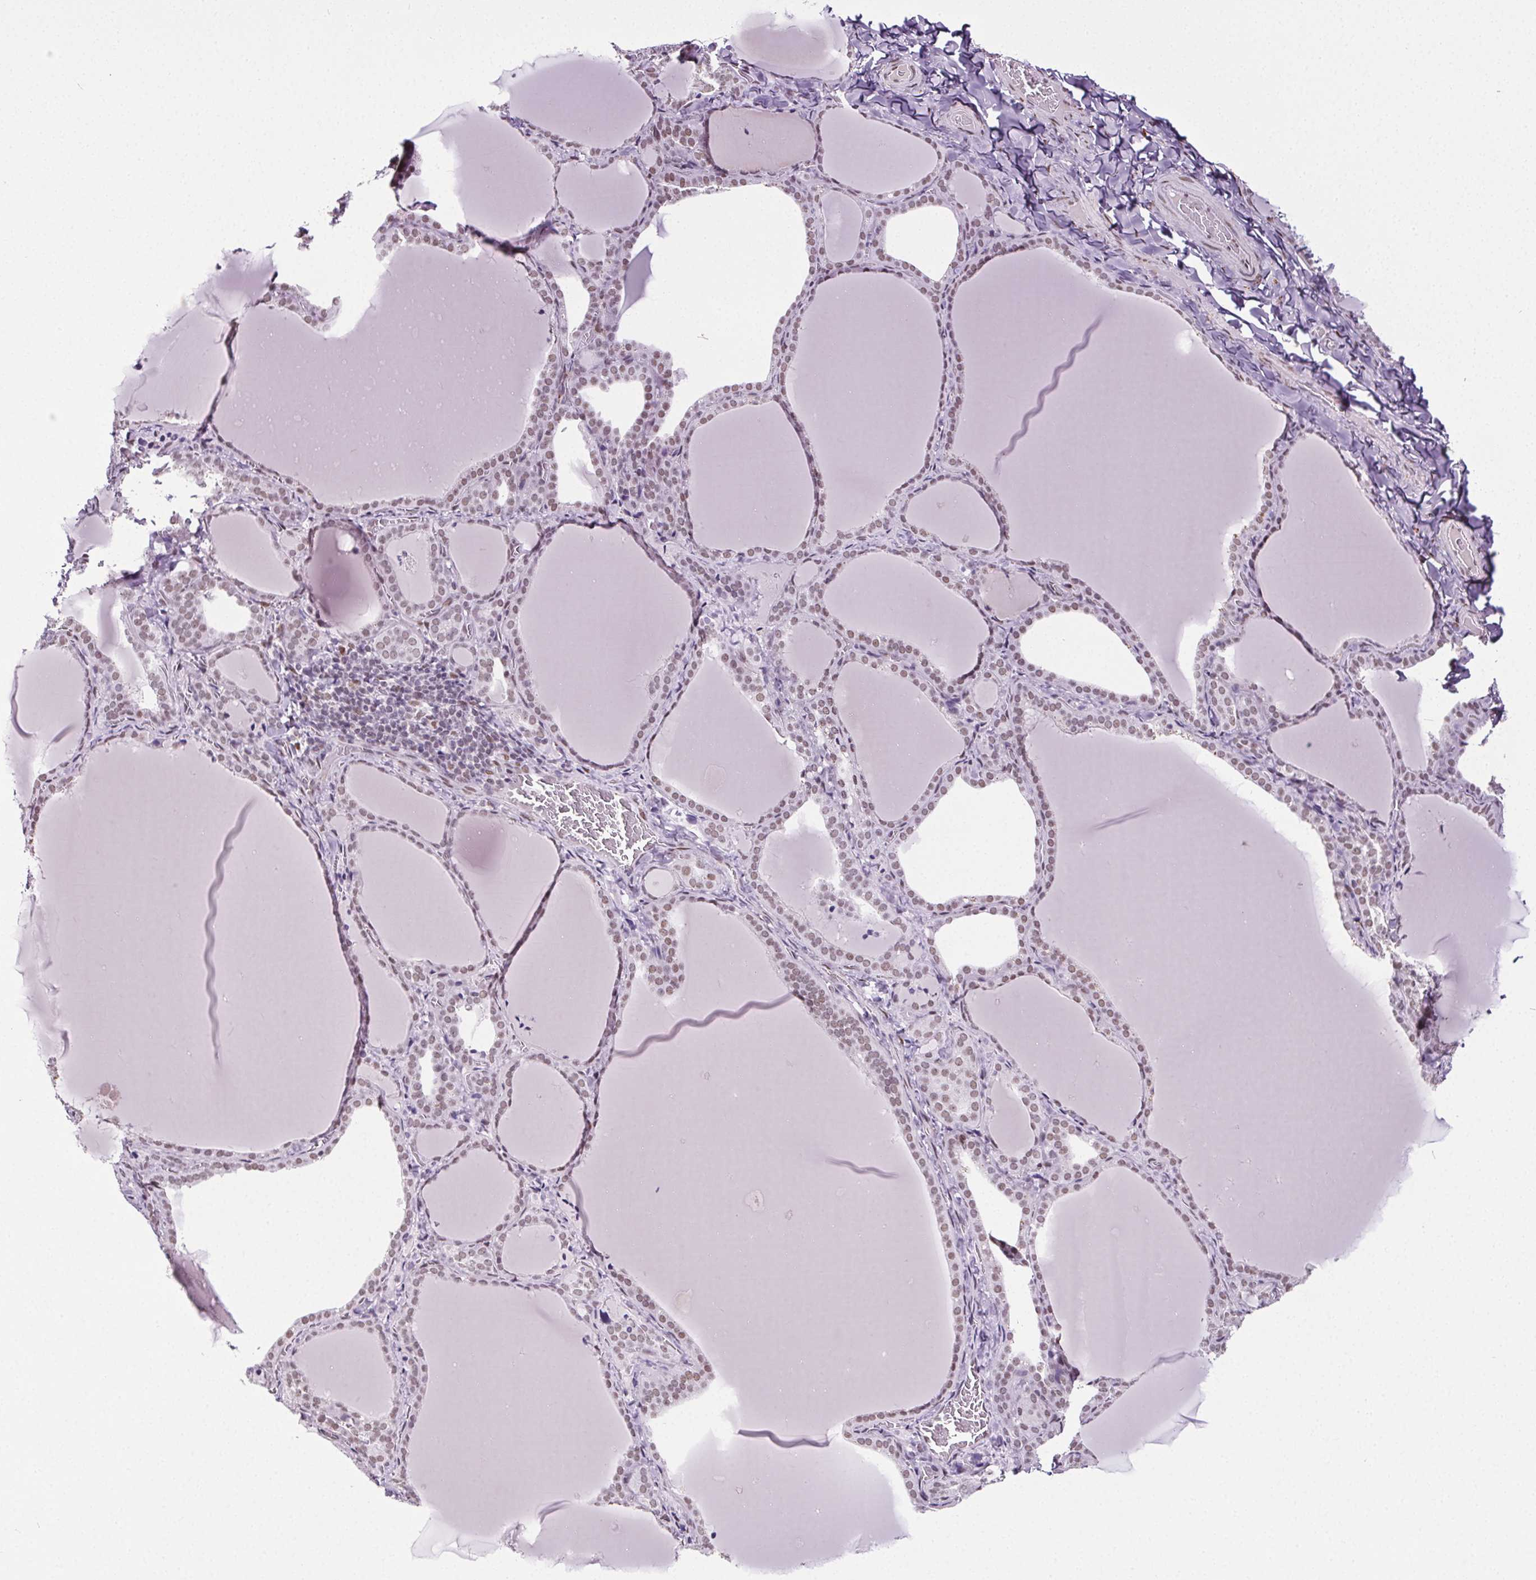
{"staining": {"intensity": "weak", "quantity": "25%-75%", "location": "nuclear"}, "tissue": "thyroid gland", "cell_type": "Glandular cells", "image_type": "normal", "snomed": [{"axis": "morphology", "description": "Normal tissue, NOS"}, {"axis": "topography", "description": "Thyroid gland"}], "caption": "Glandular cells demonstrate weak nuclear expression in approximately 25%-75% of cells in unremarkable thyroid gland.", "gene": "GP6", "patient": {"sex": "female", "age": 22}}